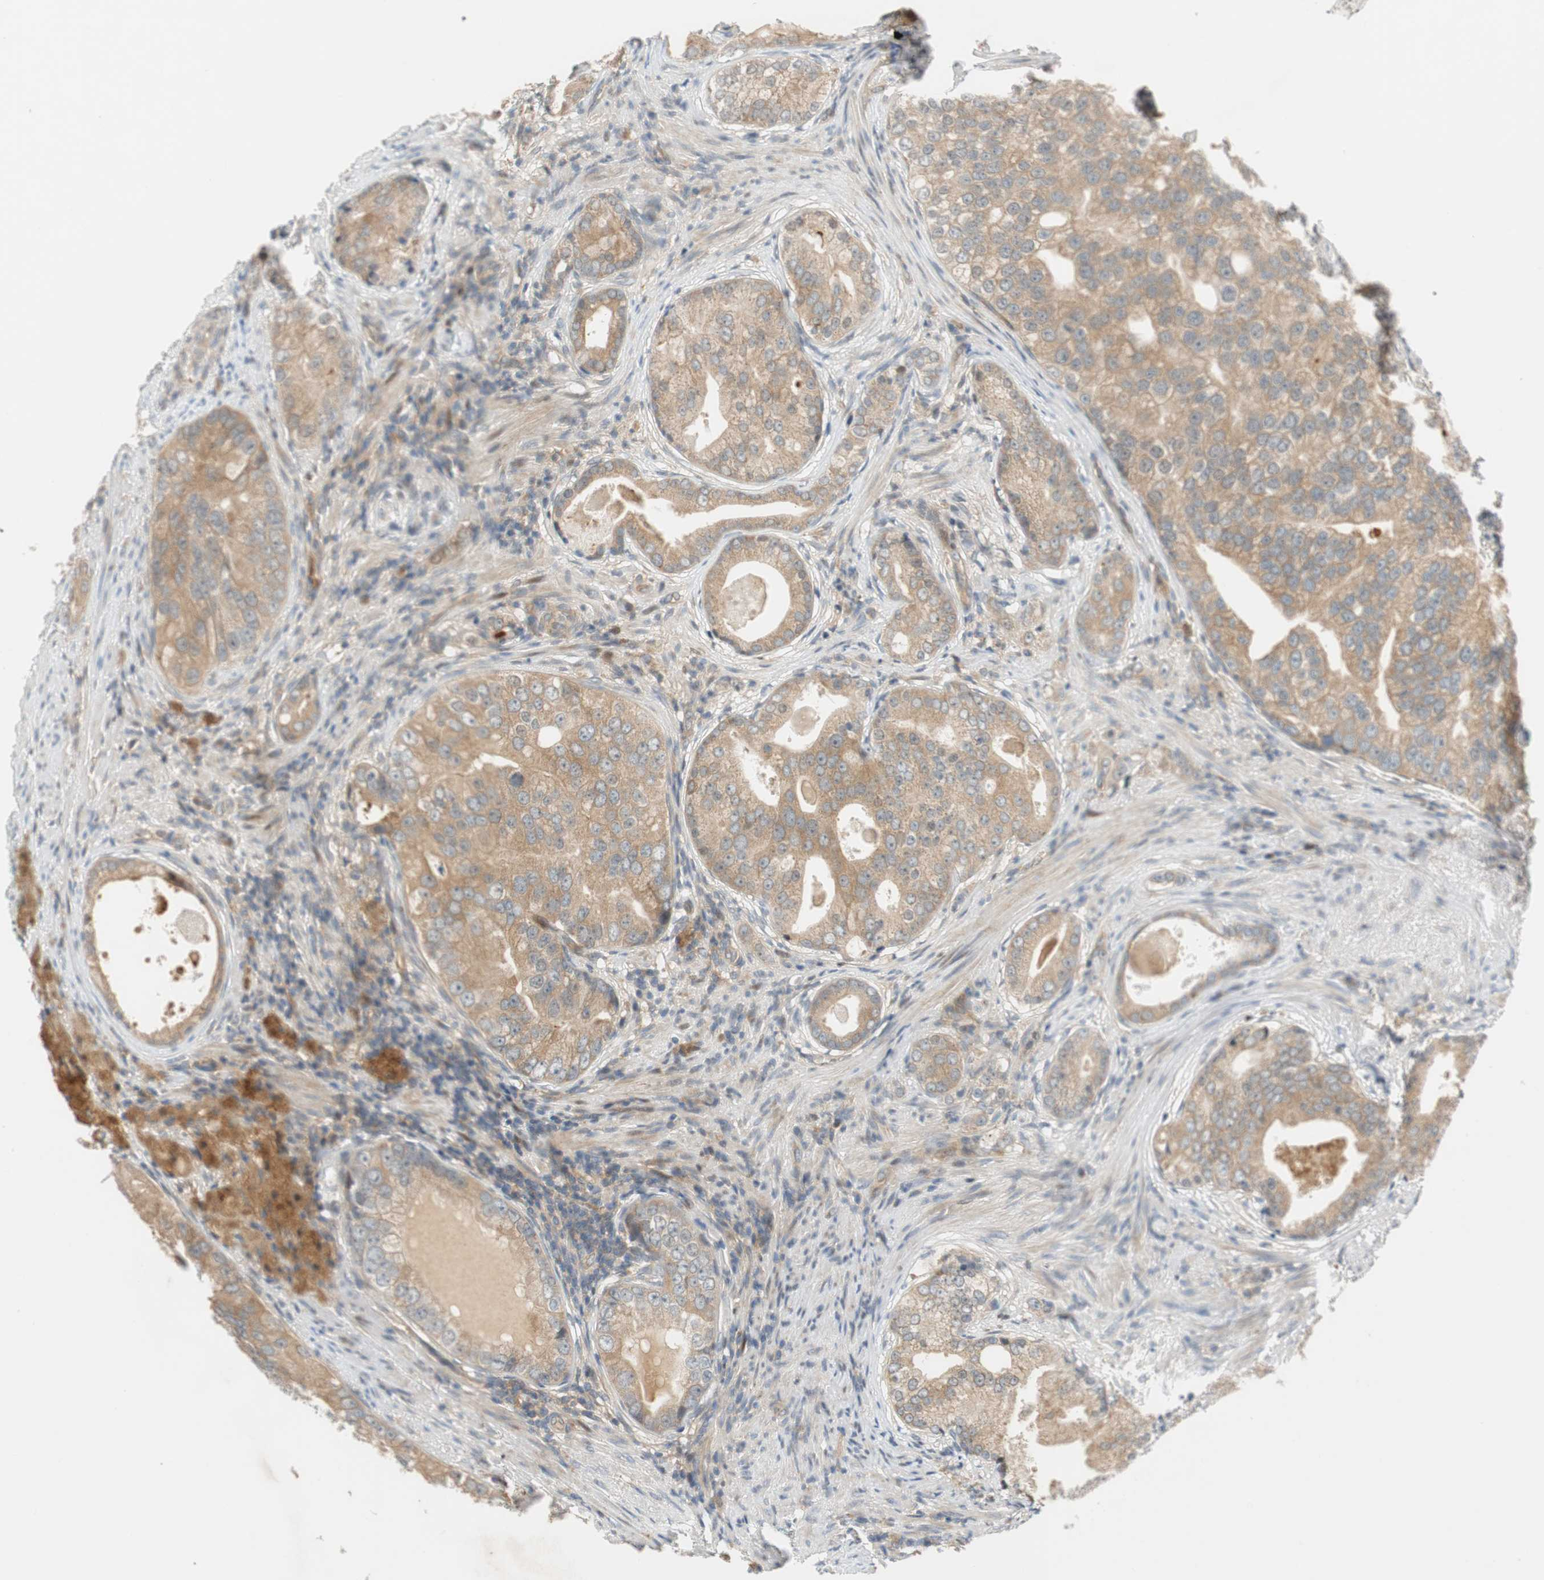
{"staining": {"intensity": "weak", "quantity": ">75%", "location": "cytoplasmic/membranous"}, "tissue": "prostate cancer", "cell_type": "Tumor cells", "image_type": "cancer", "snomed": [{"axis": "morphology", "description": "Adenocarcinoma, High grade"}, {"axis": "topography", "description": "Prostate"}], "caption": "High-magnification brightfield microscopy of prostate adenocarcinoma (high-grade) stained with DAB (brown) and counterstained with hematoxylin (blue). tumor cells exhibit weak cytoplasmic/membranous expression is seen in approximately>75% of cells.", "gene": "GATD1", "patient": {"sex": "male", "age": 66}}